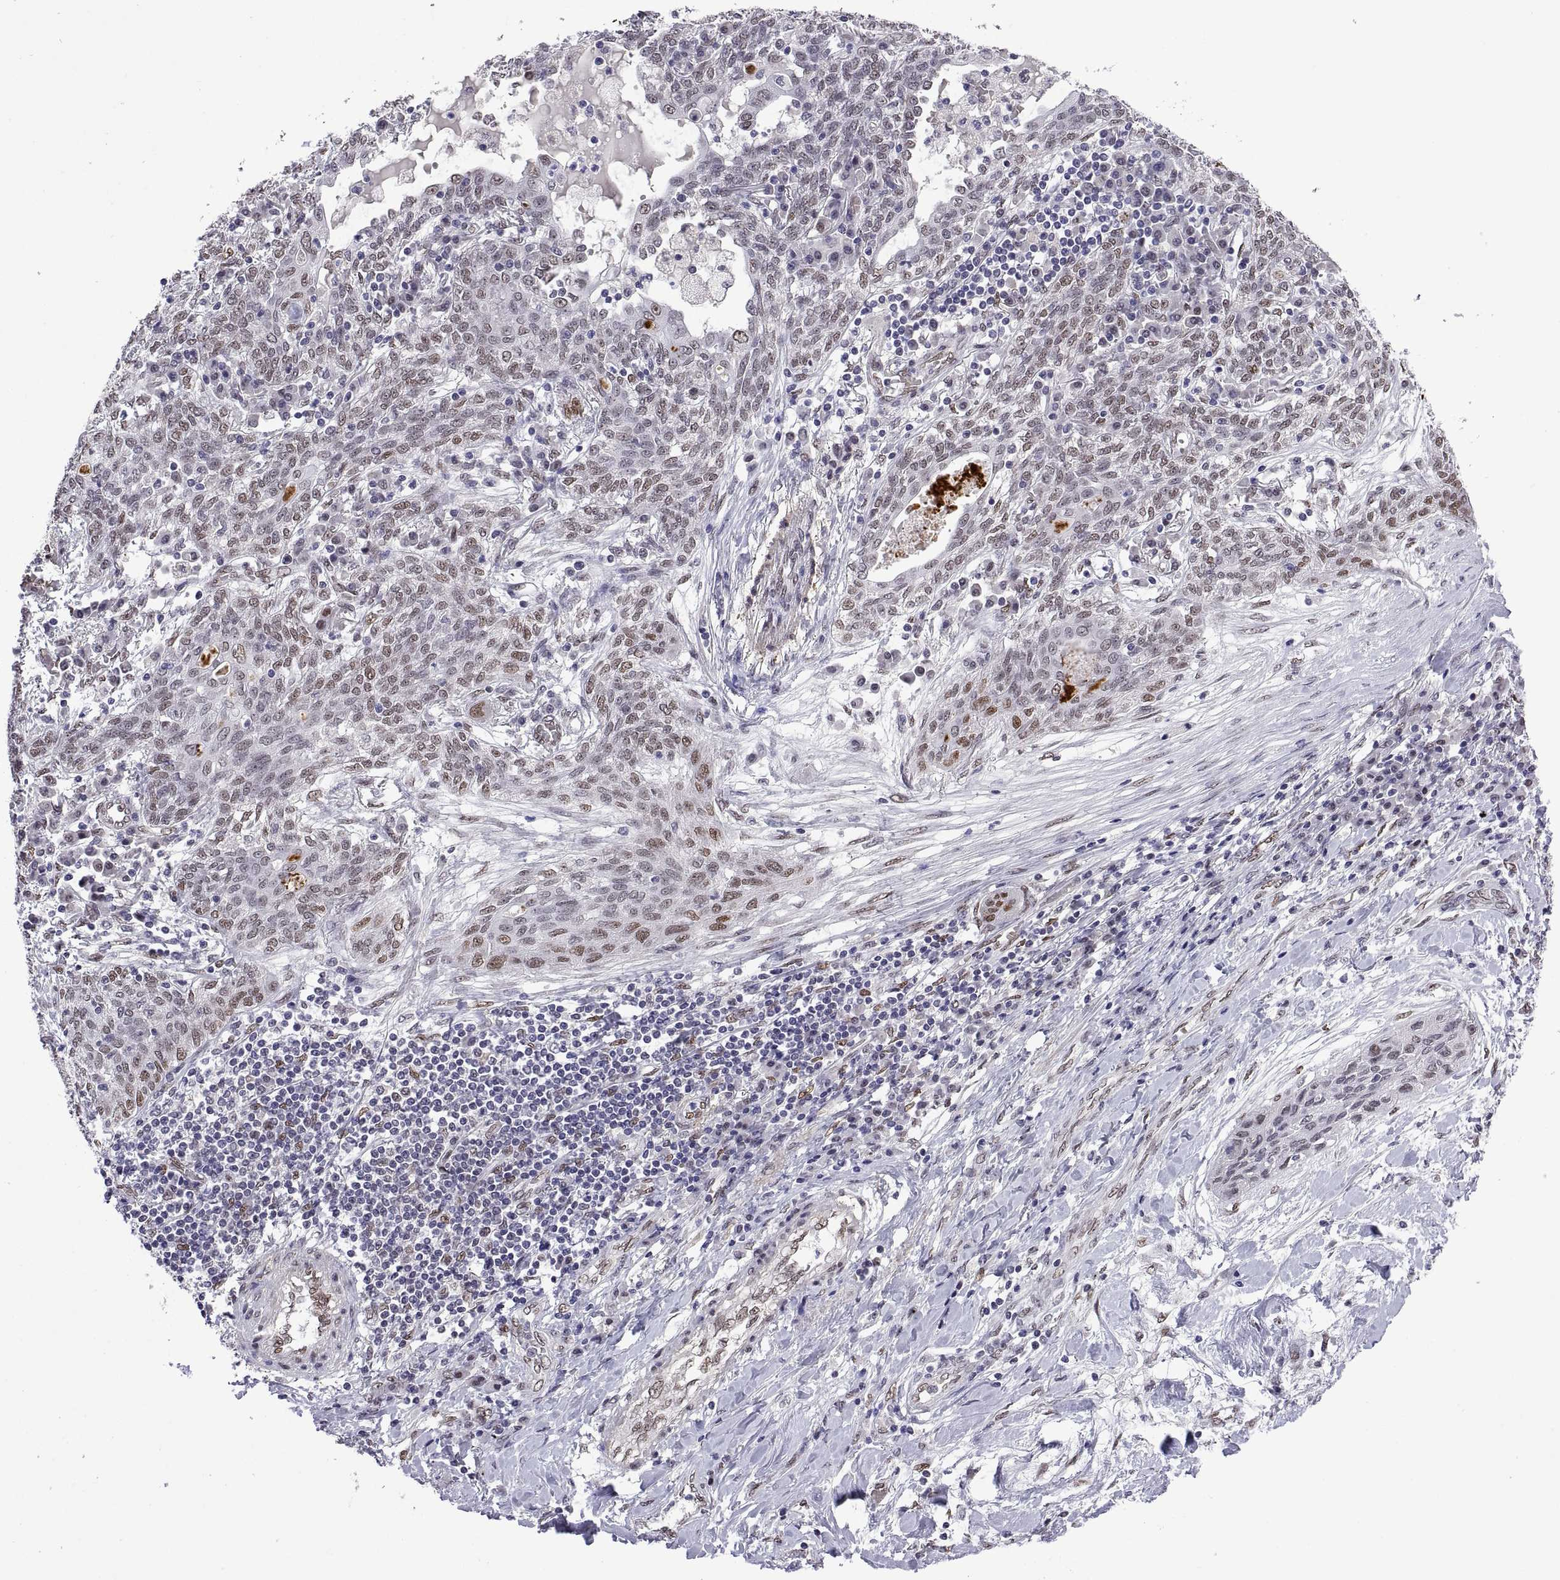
{"staining": {"intensity": "weak", "quantity": "25%-75%", "location": "nuclear"}, "tissue": "lung cancer", "cell_type": "Tumor cells", "image_type": "cancer", "snomed": [{"axis": "morphology", "description": "Squamous cell carcinoma, NOS"}, {"axis": "topography", "description": "Lung"}], "caption": "About 25%-75% of tumor cells in human lung cancer (squamous cell carcinoma) display weak nuclear protein staining as visualized by brown immunohistochemical staining.", "gene": "NR4A1", "patient": {"sex": "female", "age": 70}}